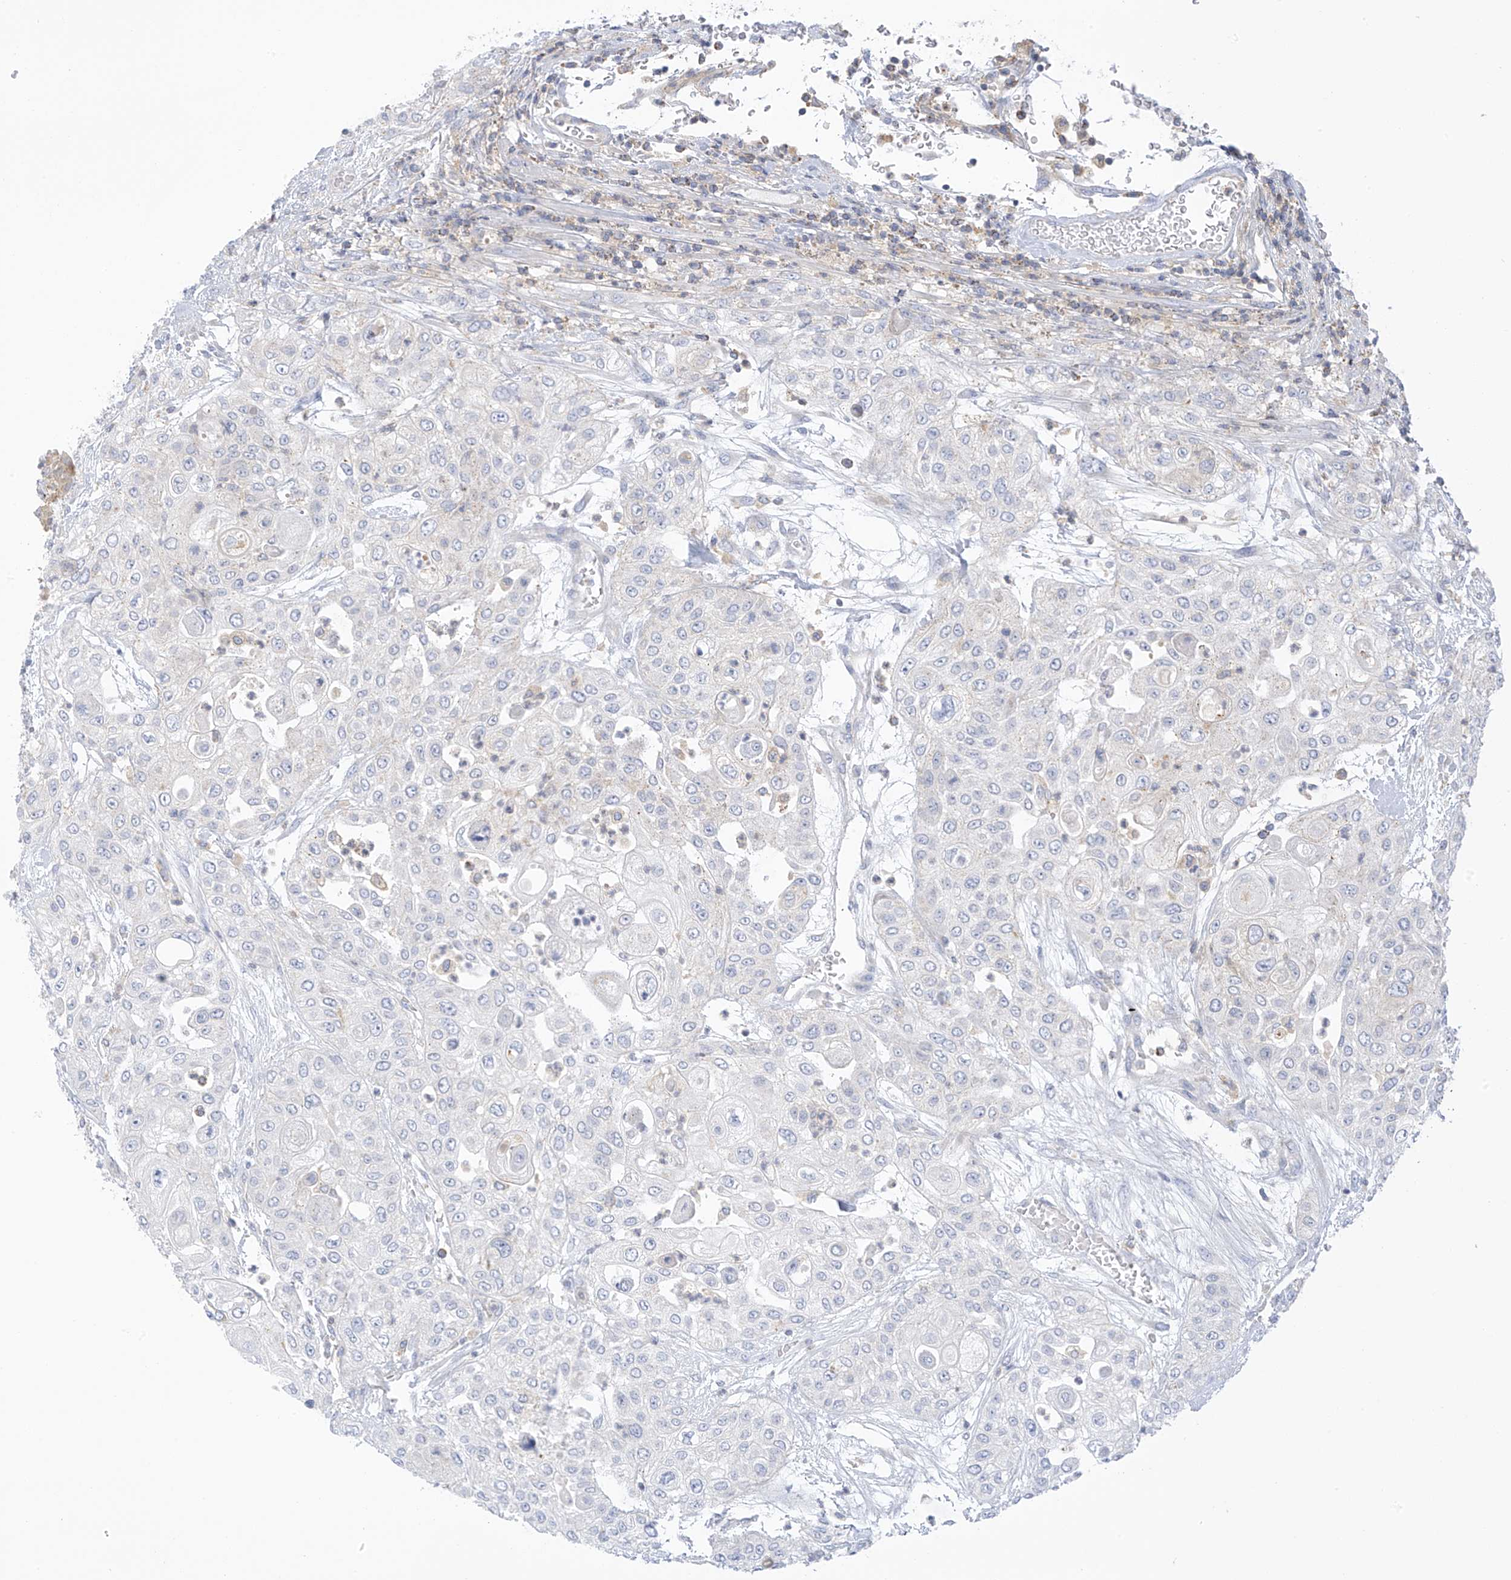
{"staining": {"intensity": "negative", "quantity": "none", "location": "none"}, "tissue": "urothelial cancer", "cell_type": "Tumor cells", "image_type": "cancer", "snomed": [{"axis": "morphology", "description": "Urothelial carcinoma, High grade"}, {"axis": "topography", "description": "Urinary bladder"}], "caption": "A micrograph of high-grade urothelial carcinoma stained for a protein shows no brown staining in tumor cells. Brightfield microscopy of immunohistochemistry stained with DAB (3,3'-diaminobenzidine) (brown) and hematoxylin (blue), captured at high magnification.", "gene": "SLC6A12", "patient": {"sex": "female", "age": 79}}